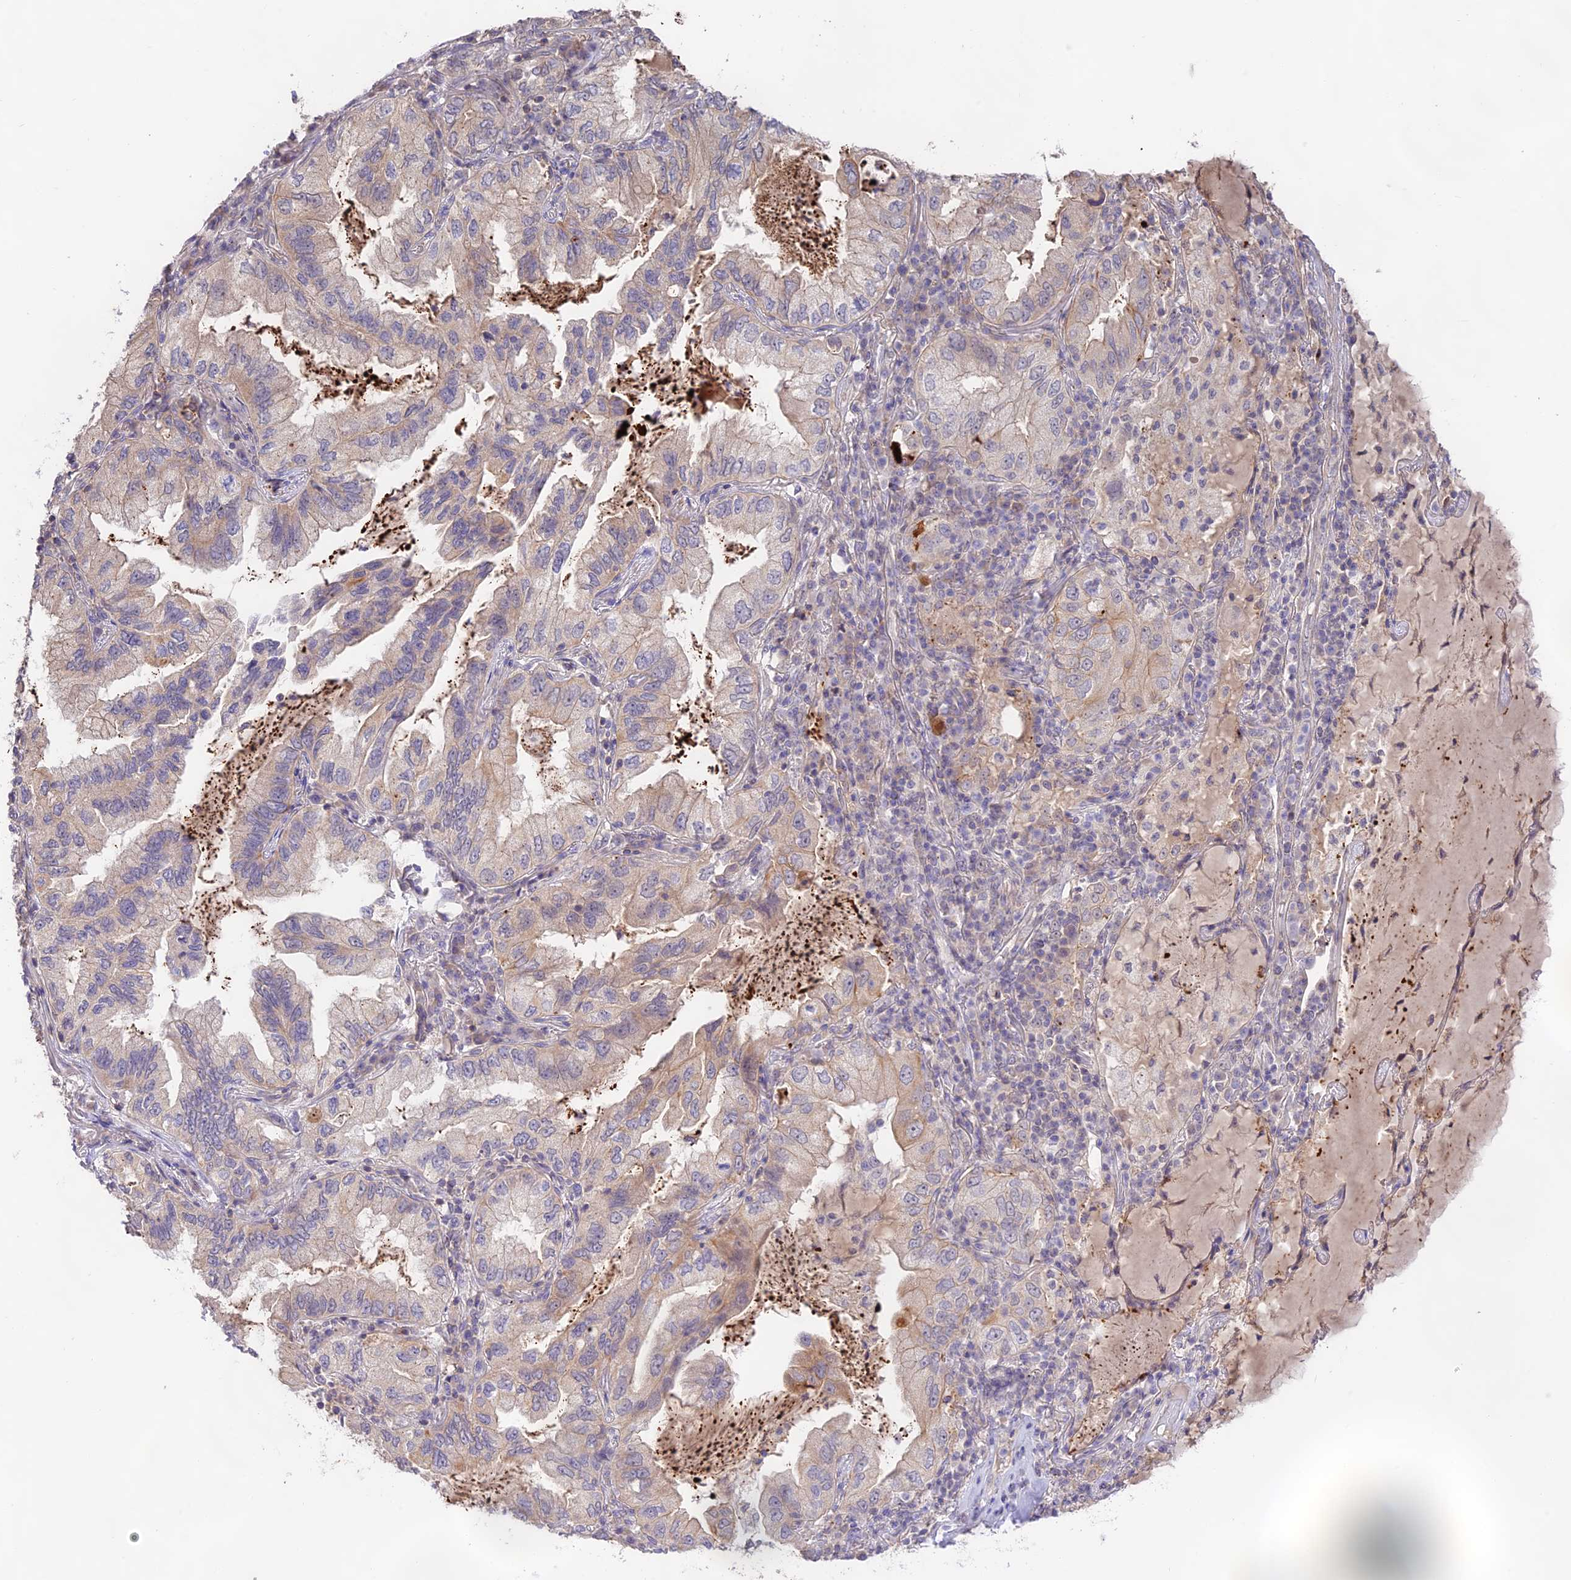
{"staining": {"intensity": "weak", "quantity": "<25%", "location": "cytoplasmic/membranous"}, "tissue": "lung cancer", "cell_type": "Tumor cells", "image_type": "cancer", "snomed": [{"axis": "morphology", "description": "Adenocarcinoma, NOS"}, {"axis": "topography", "description": "Lung"}], "caption": "Immunohistochemistry image of lung cancer (adenocarcinoma) stained for a protein (brown), which reveals no staining in tumor cells.", "gene": "CAMSAP3", "patient": {"sex": "female", "age": 69}}